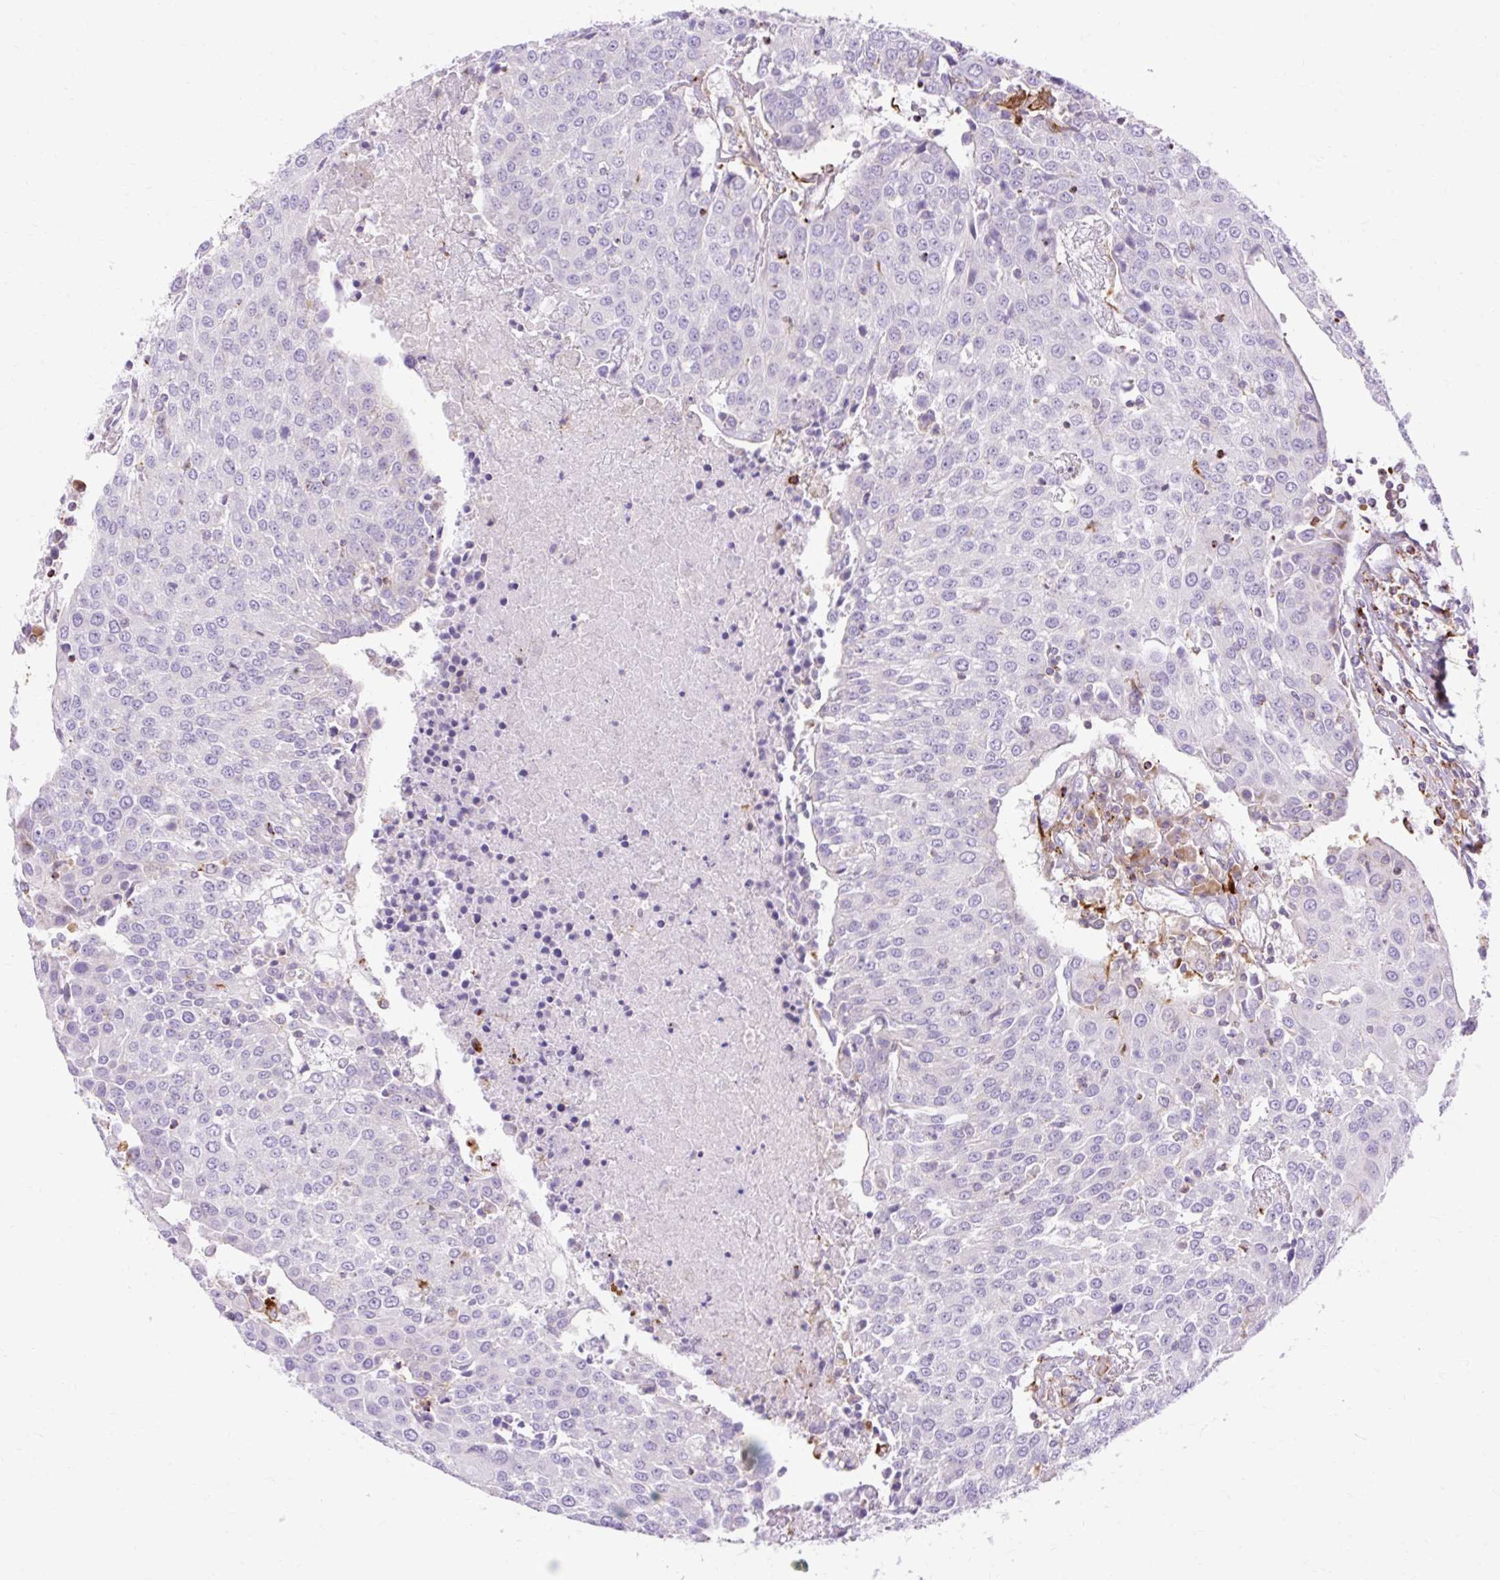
{"staining": {"intensity": "negative", "quantity": "none", "location": "none"}, "tissue": "urothelial cancer", "cell_type": "Tumor cells", "image_type": "cancer", "snomed": [{"axis": "morphology", "description": "Urothelial carcinoma, High grade"}, {"axis": "topography", "description": "Urinary bladder"}], "caption": "Immunohistochemistry micrograph of human urothelial cancer stained for a protein (brown), which displays no positivity in tumor cells.", "gene": "CORO7-PAM16", "patient": {"sex": "female", "age": 85}}